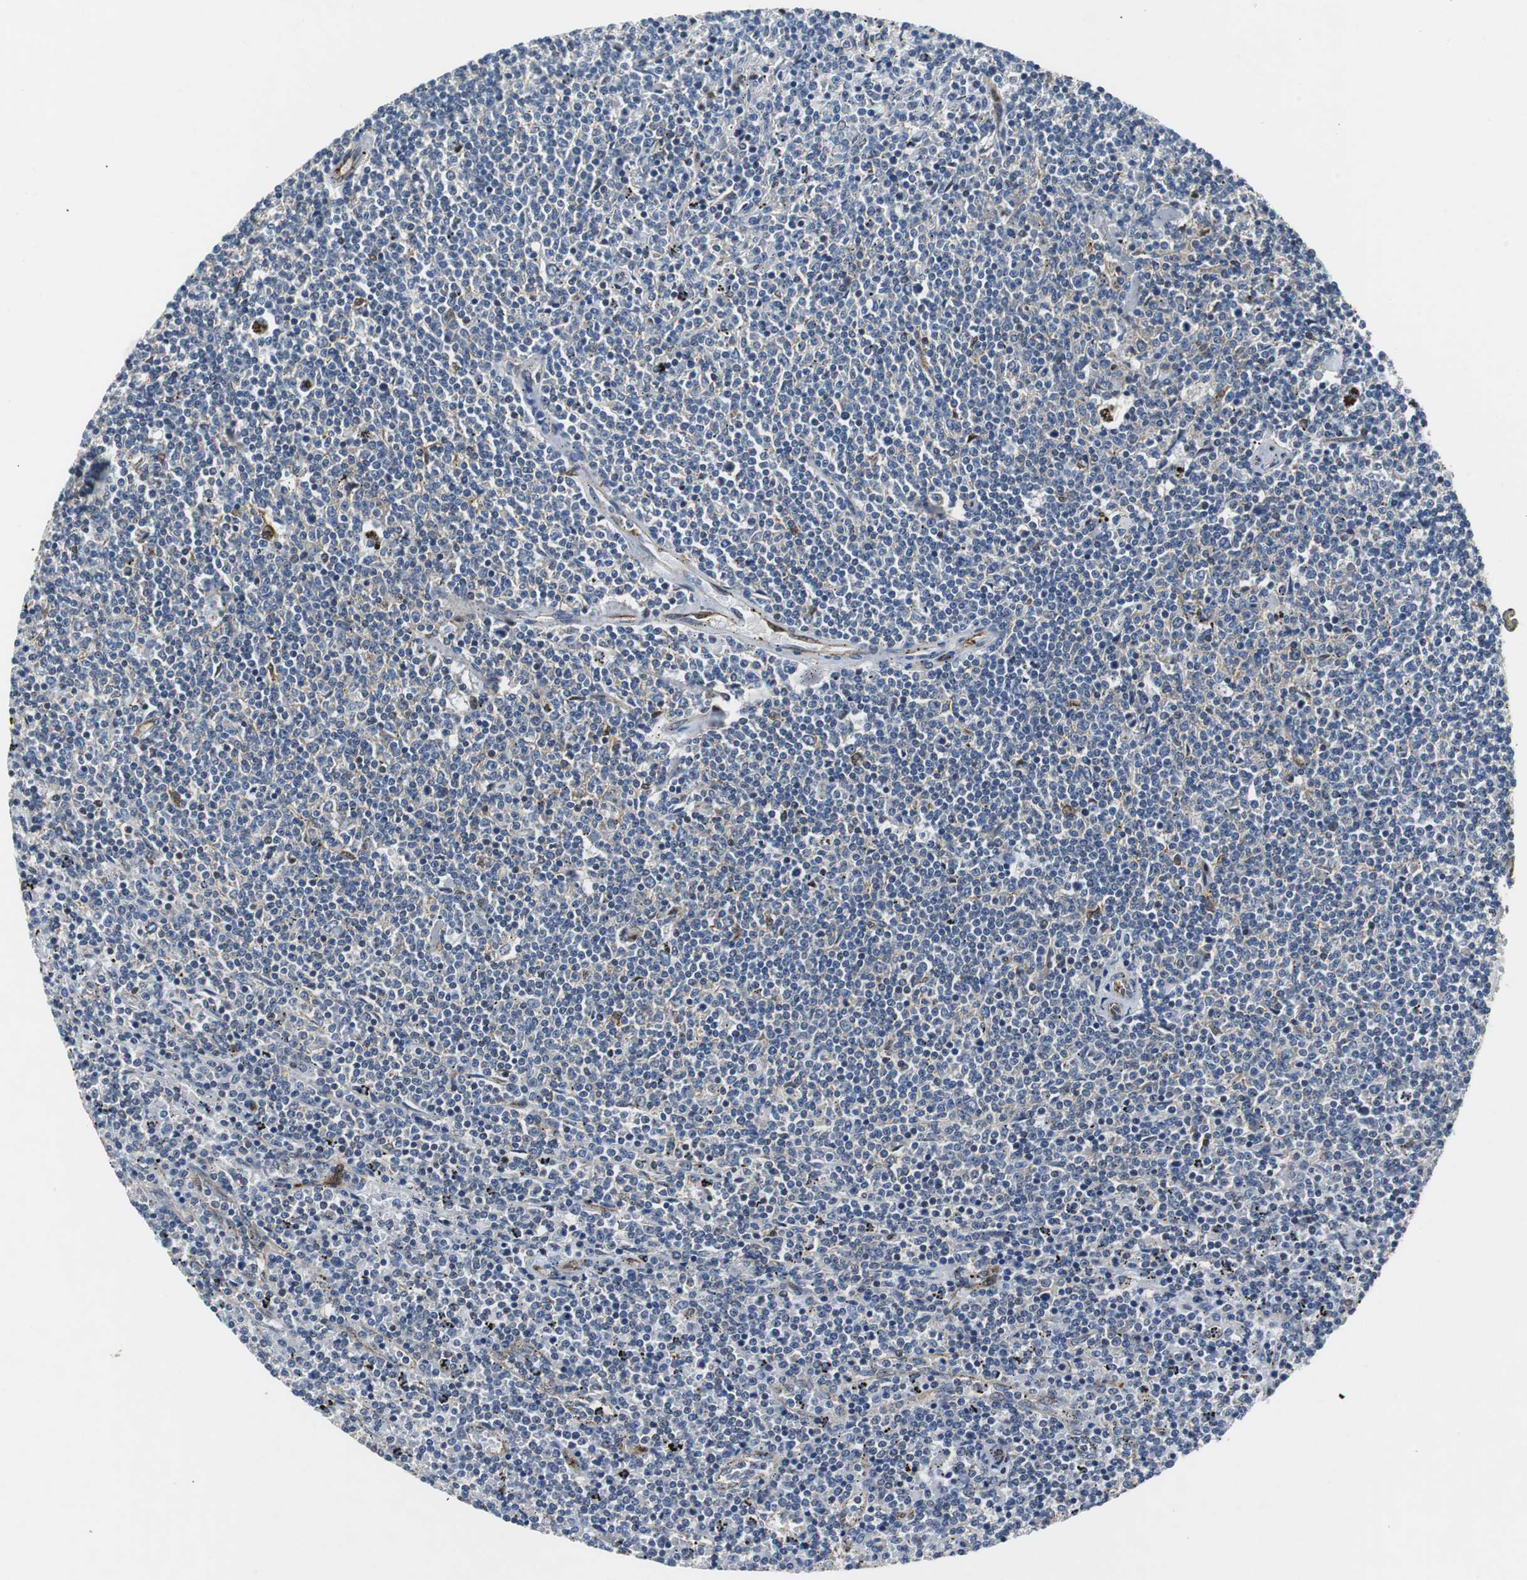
{"staining": {"intensity": "negative", "quantity": "none", "location": "none"}, "tissue": "lymphoma", "cell_type": "Tumor cells", "image_type": "cancer", "snomed": [{"axis": "morphology", "description": "Malignant lymphoma, non-Hodgkin's type, Low grade"}, {"axis": "topography", "description": "Spleen"}], "caption": "Immunohistochemistry (IHC) image of neoplastic tissue: lymphoma stained with DAB reveals no significant protein positivity in tumor cells. Nuclei are stained in blue.", "gene": "ISCU", "patient": {"sex": "female", "age": 50}}